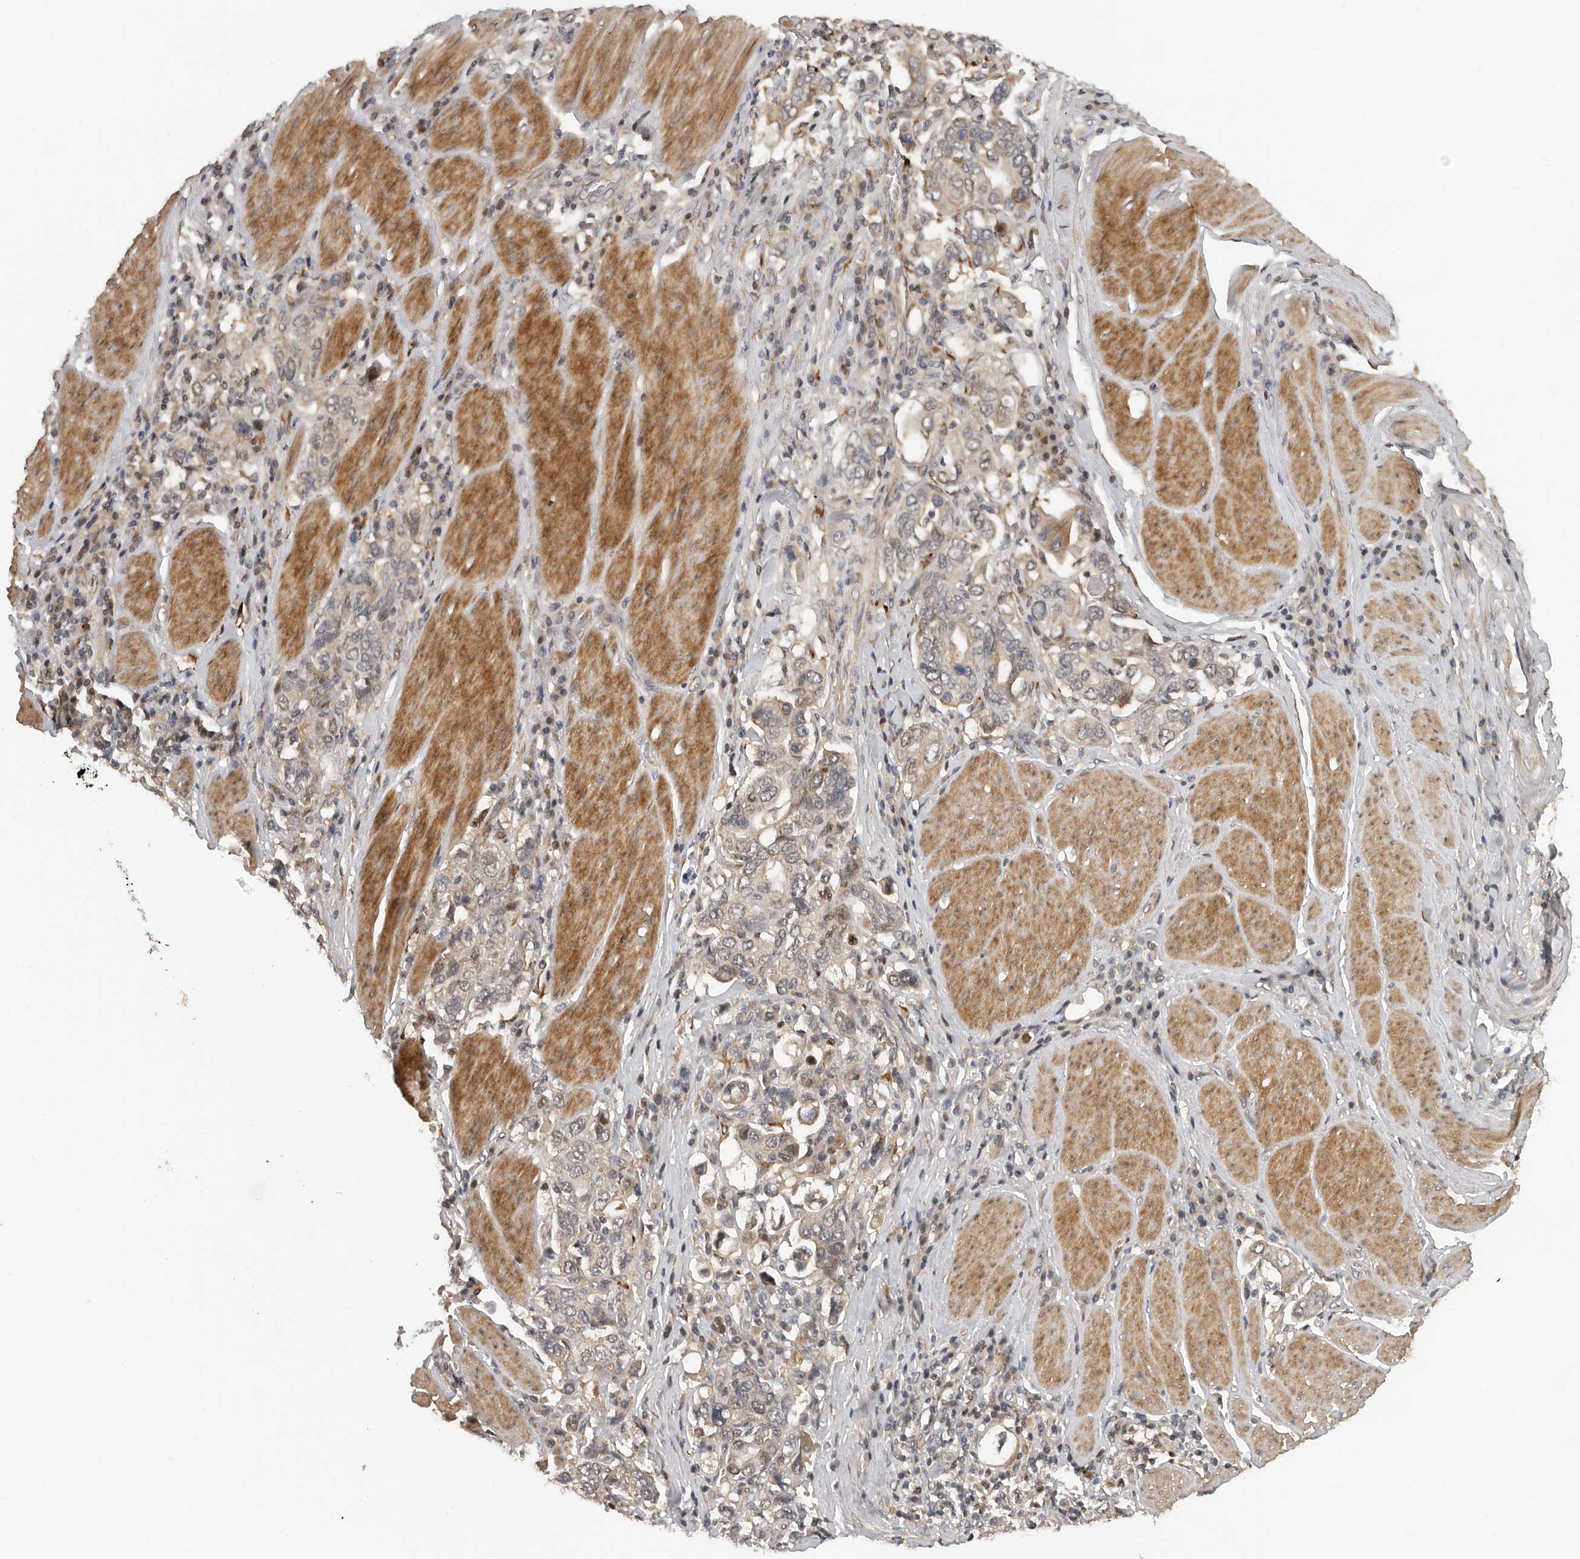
{"staining": {"intensity": "weak", "quantity": ">75%", "location": "cytoplasmic/membranous,nuclear"}, "tissue": "stomach cancer", "cell_type": "Tumor cells", "image_type": "cancer", "snomed": [{"axis": "morphology", "description": "Adenocarcinoma, NOS"}, {"axis": "topography", "description": "Stomach, upper"}], "caption": "IHC micrograph of neoplastic tissue: stomach cancer (adenocarcinoma) stained using immunohistochemistry displays low levels of weak protein expression localized specifically in the cytoplasmic/membranous and nuclear of tumor cells, appearing as a cytoplasmic/membranous and nuclear brown color.", "gene": "HENMT1", "patient": {"sex": "male", "age": 62}}